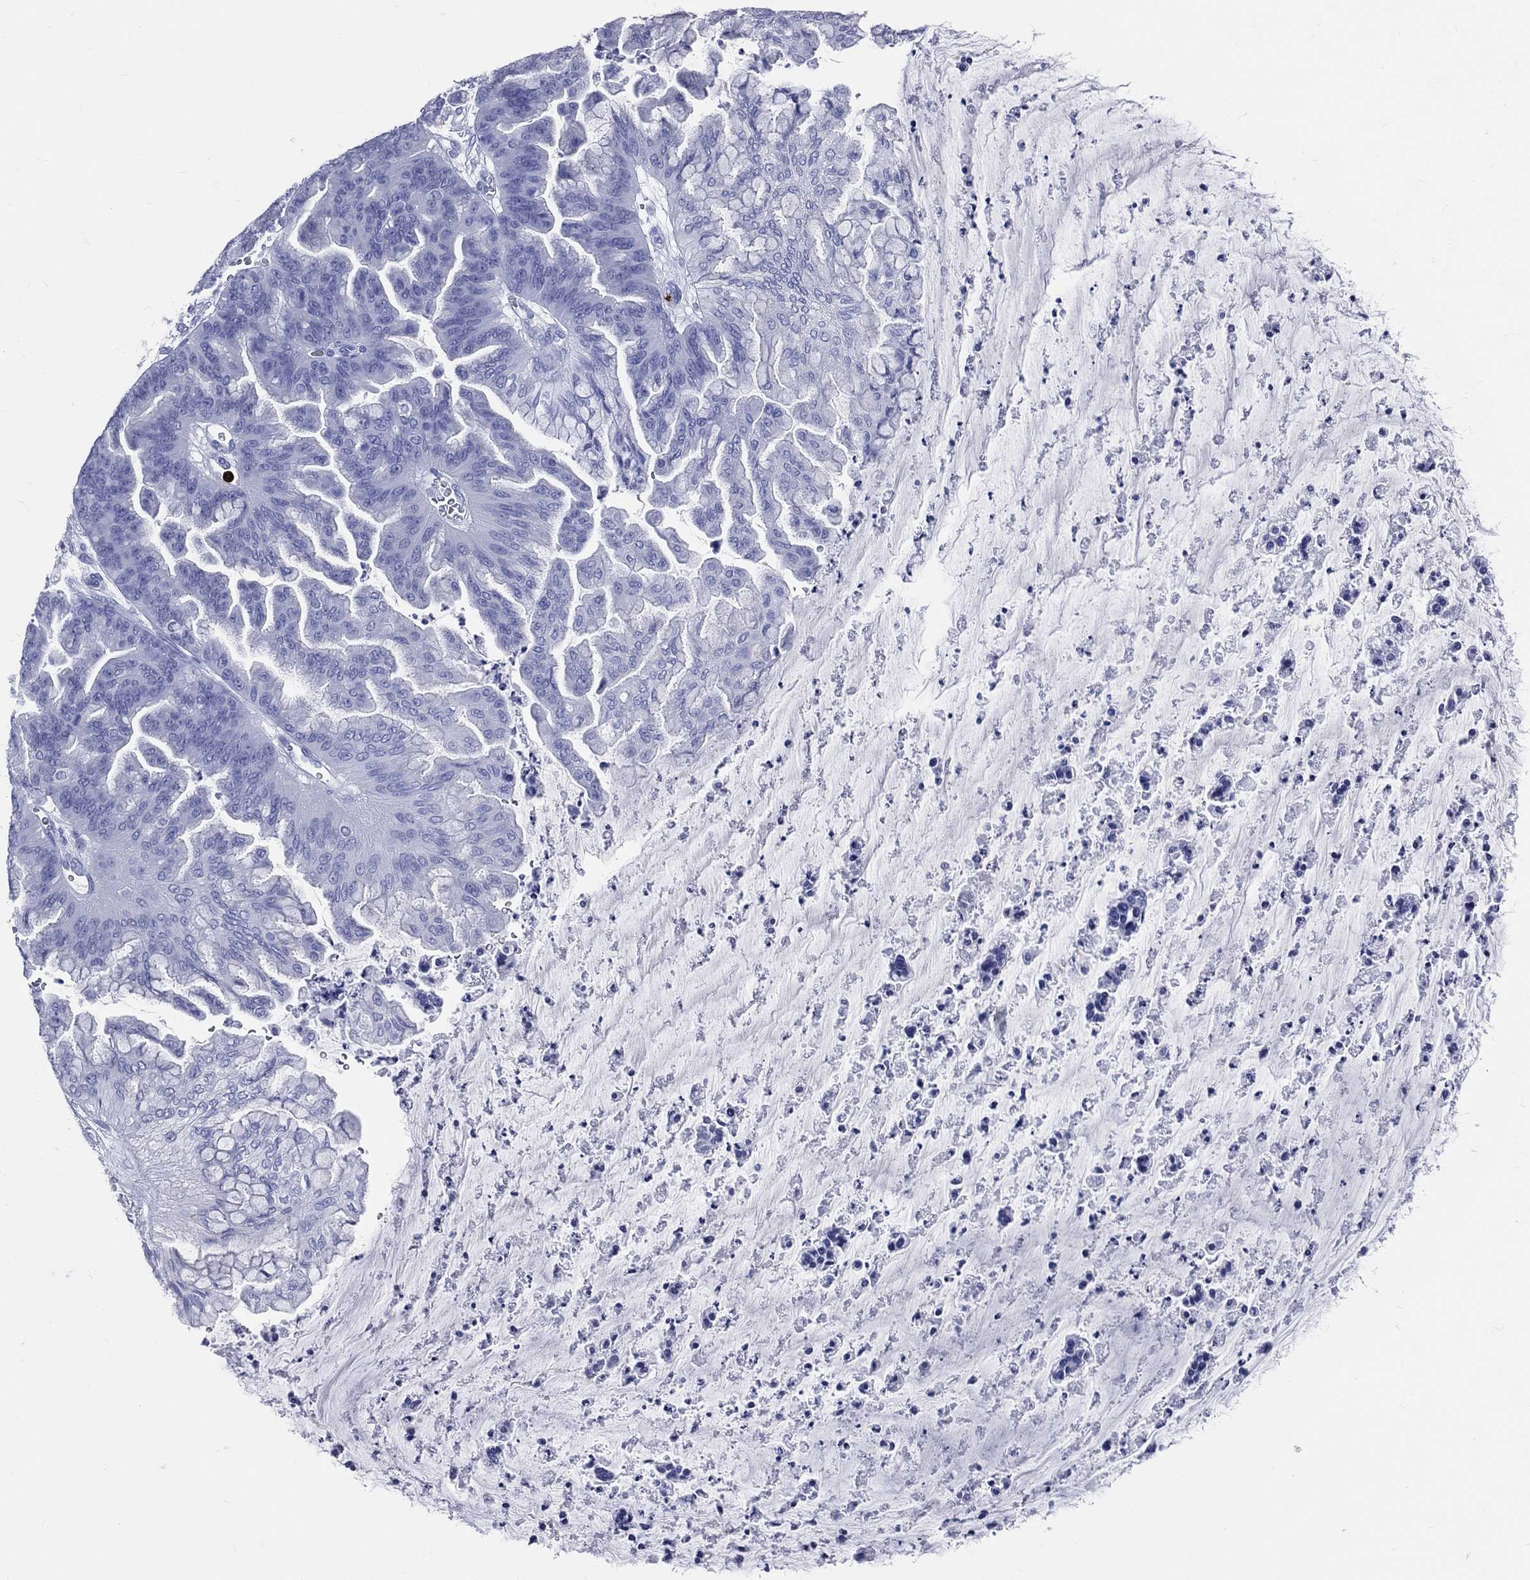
{"staining": {"intensity": "negative", "quantity": "none", "location": "none"}, "tissue": "ovarian cancer", "cell_type": "Tumor cells", "image_type": "cancer", "snomed": [{"axis": "morphology", "description": "Cystadenocarcinoma, mucinous, NOS"}, {"axis": "topography", "description": "Ovary"}], "caption": "DAB (3,3'-diaminobenzidine) immunohistochemical staining of mucinous cystadenocarcinoma (ovarian) displays no significant expression in tumor cells.", "gene": "PGLYRP1", "patient": {"sex": "female", "age": 67}}